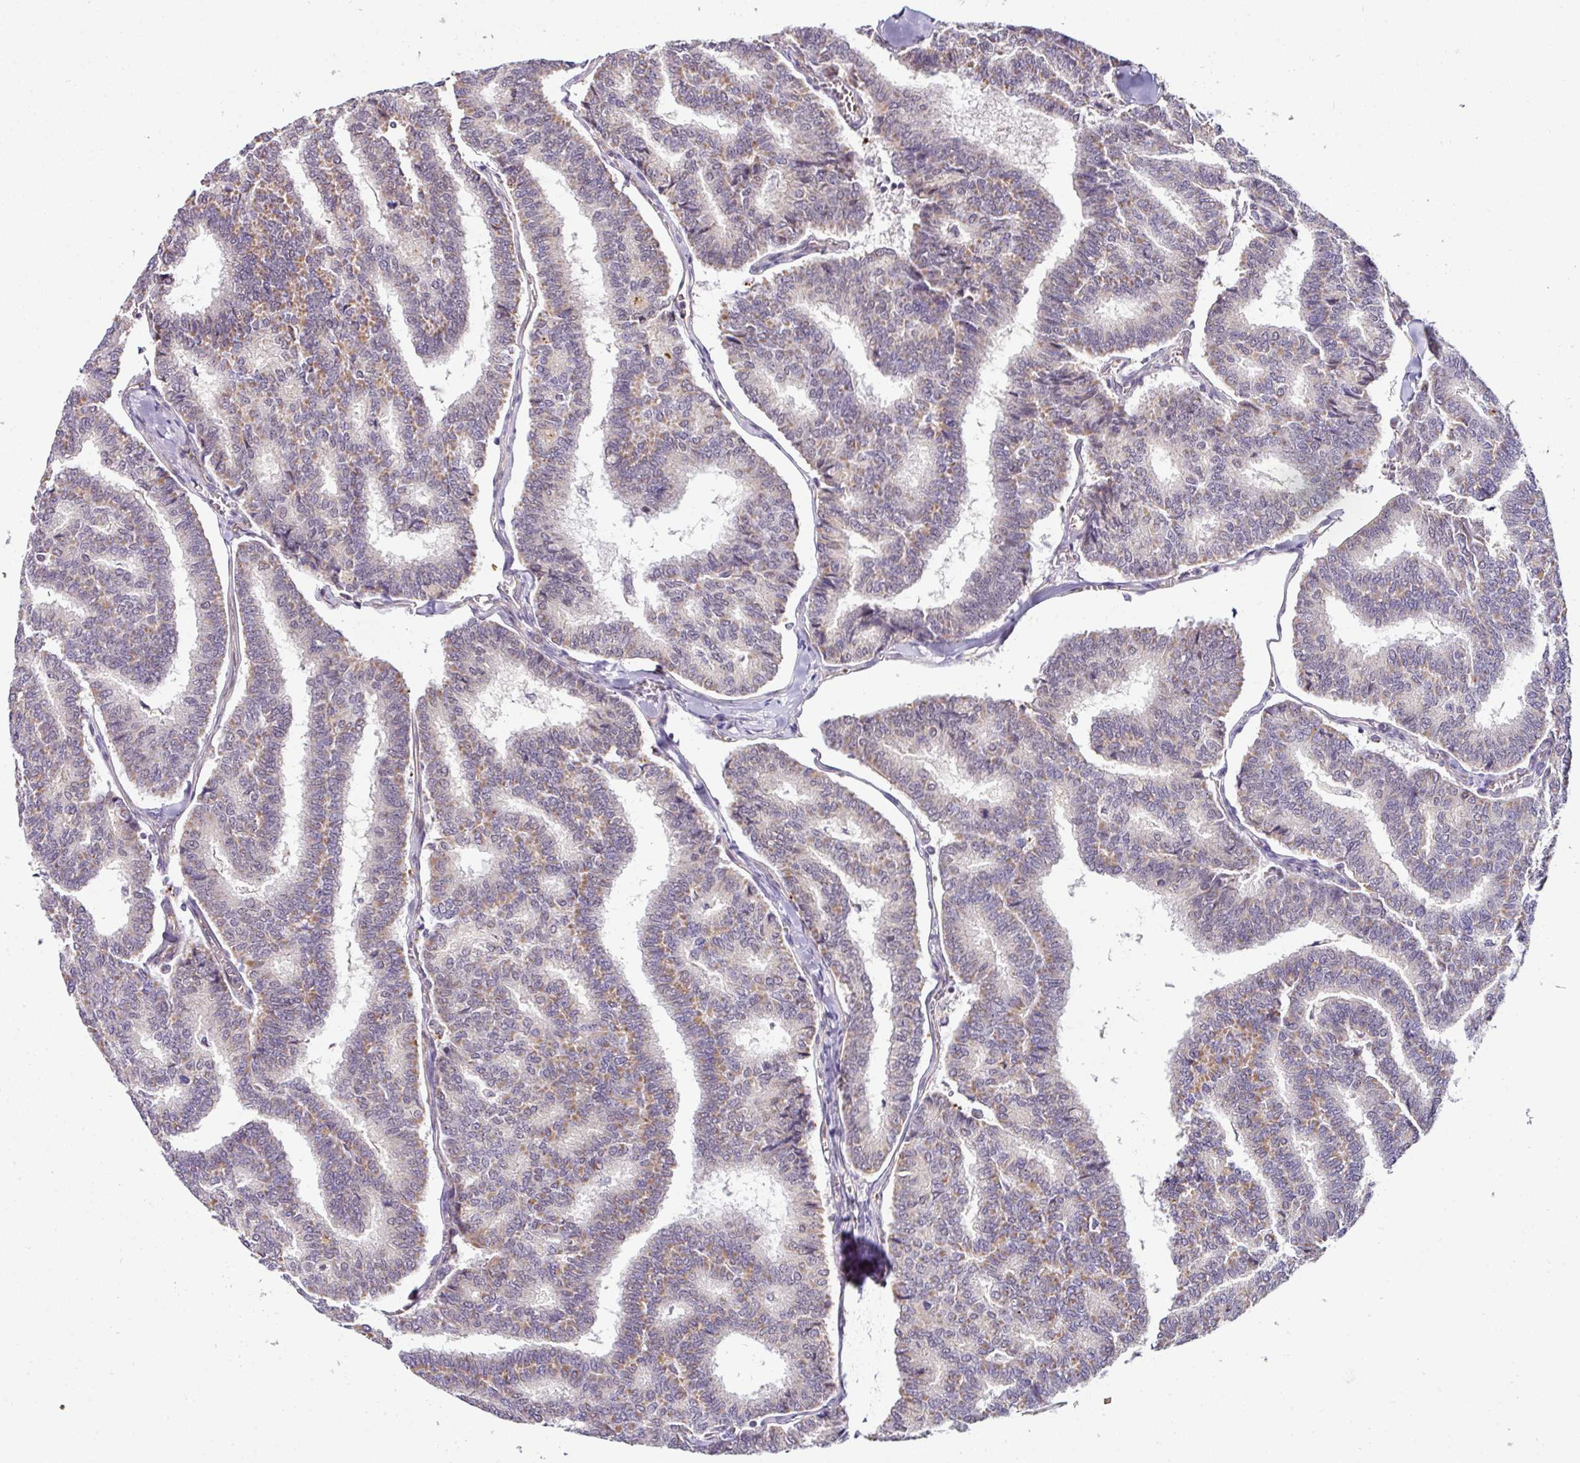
{"staining": {"intensity": "weak", "quantity": "25%-75%", "location": "cytoplasmic/membranous"}, "tissue": "thyroid cancer", "cell_type": "Tumor cells", "image_type": "cancer", "snomed": [{"axis": "morphology", "description": "Papillary adenocarcinoma, NOS"}, {"axis": "topography", "description": "Thyroid gland"}], "caption": "This is an image of IHC staining of papillary adenocarcinoma (thyroid), which shows weak positivity in the cytoplasmic/membranous of tumor cells.", "gene": "NAPSA", "patient": {"sex": "female", "age": 35}}